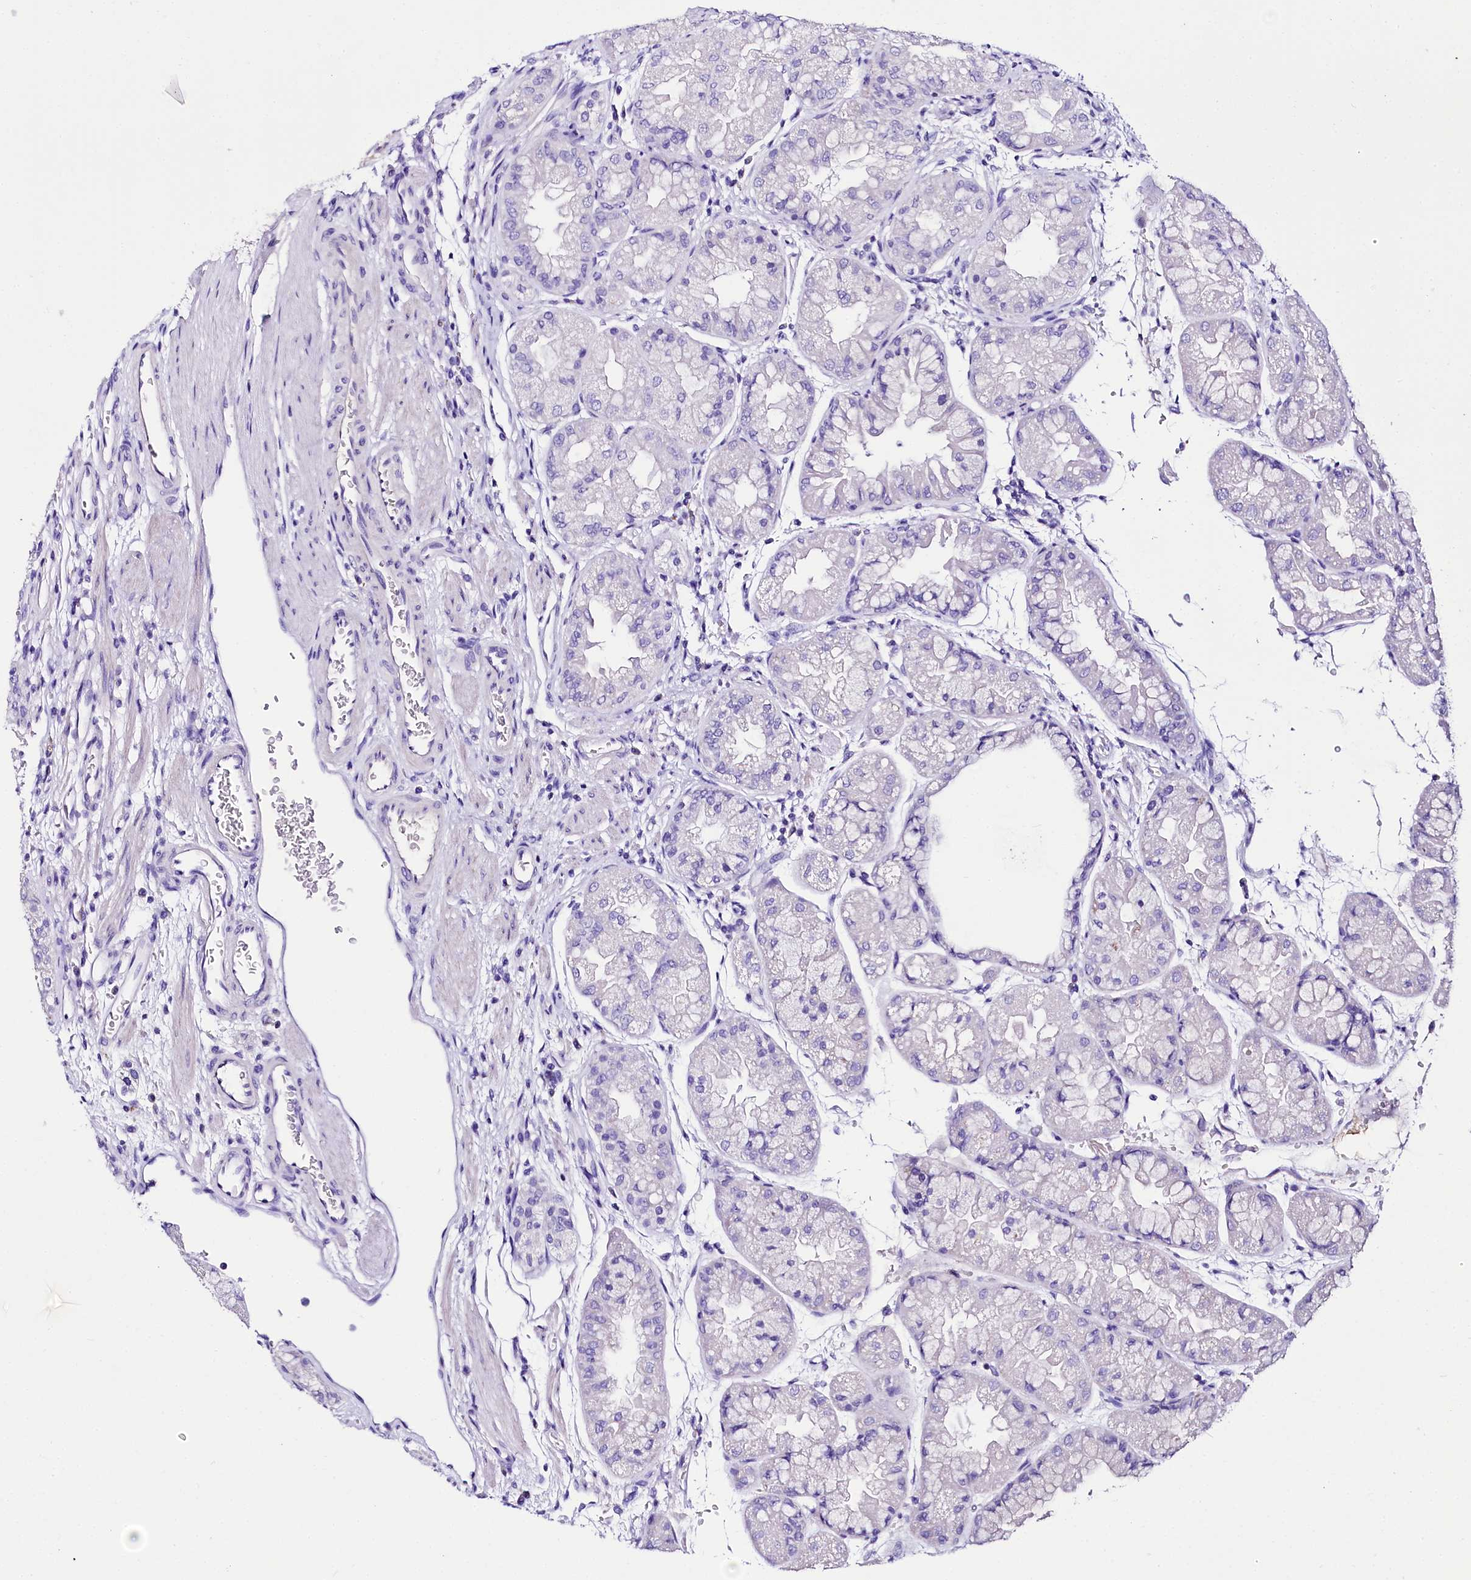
{"staining": {"intensity": "negative", "quantity": "none", "location": "none"}, "tissue": "stomach", "cell_type": "Glandular cells", "image_type": "normal", "snomed": [{"axis": "morphology", "description": "Normal tissue, NOS"}, {"axis": "topography", "description": "Stomach, upper"}], "caption": "Immunohistochemistry (IHC) photomicrograph of normal stomach: human stomach stained with DAB (3,3'-diaminobenzidine) shows no significant protein expression in glandular cells. Nuclei are stained in blue.", "gene": "A2ML1", "patient": {"sex": "male", "age": 47}}